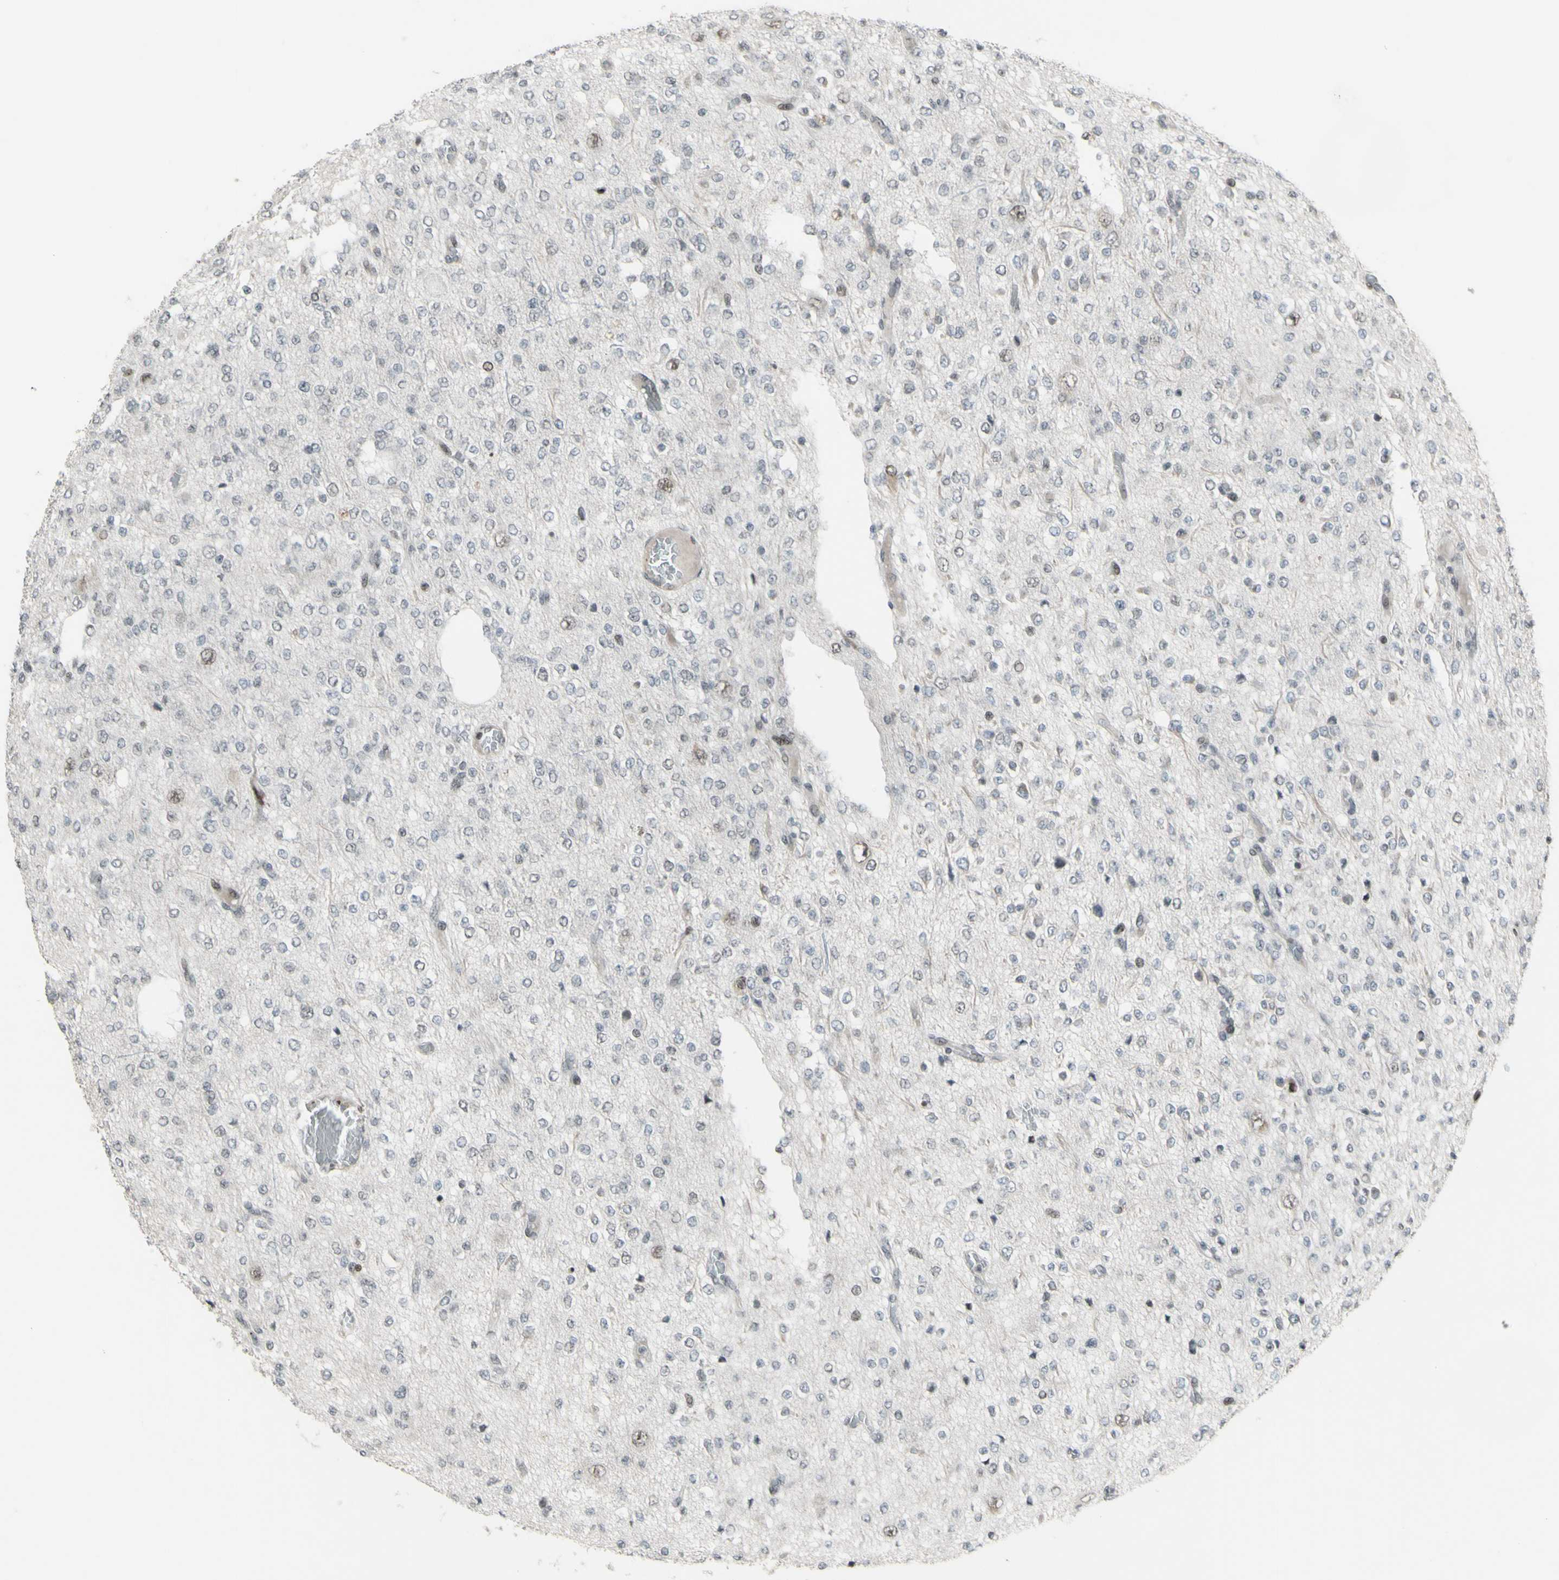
{"staining": {"intensity": "weak", "quantity": "<25%", "location": "nuclear"}, "tissue": "glioma", "cell_type": "Tumor cells", "image_type": "cancer", "snomed": [{"axis": "morphology", "description": "Glioma, malignant, Low grade"}, {"axis": "topography", "description": "Brain"}], "caption": "Immunohistochemical staining of glioma reveals no significant positivity in tumor cells.", "gene": "SUPT6H", "patient": {"sex": "male", "age": 38}}